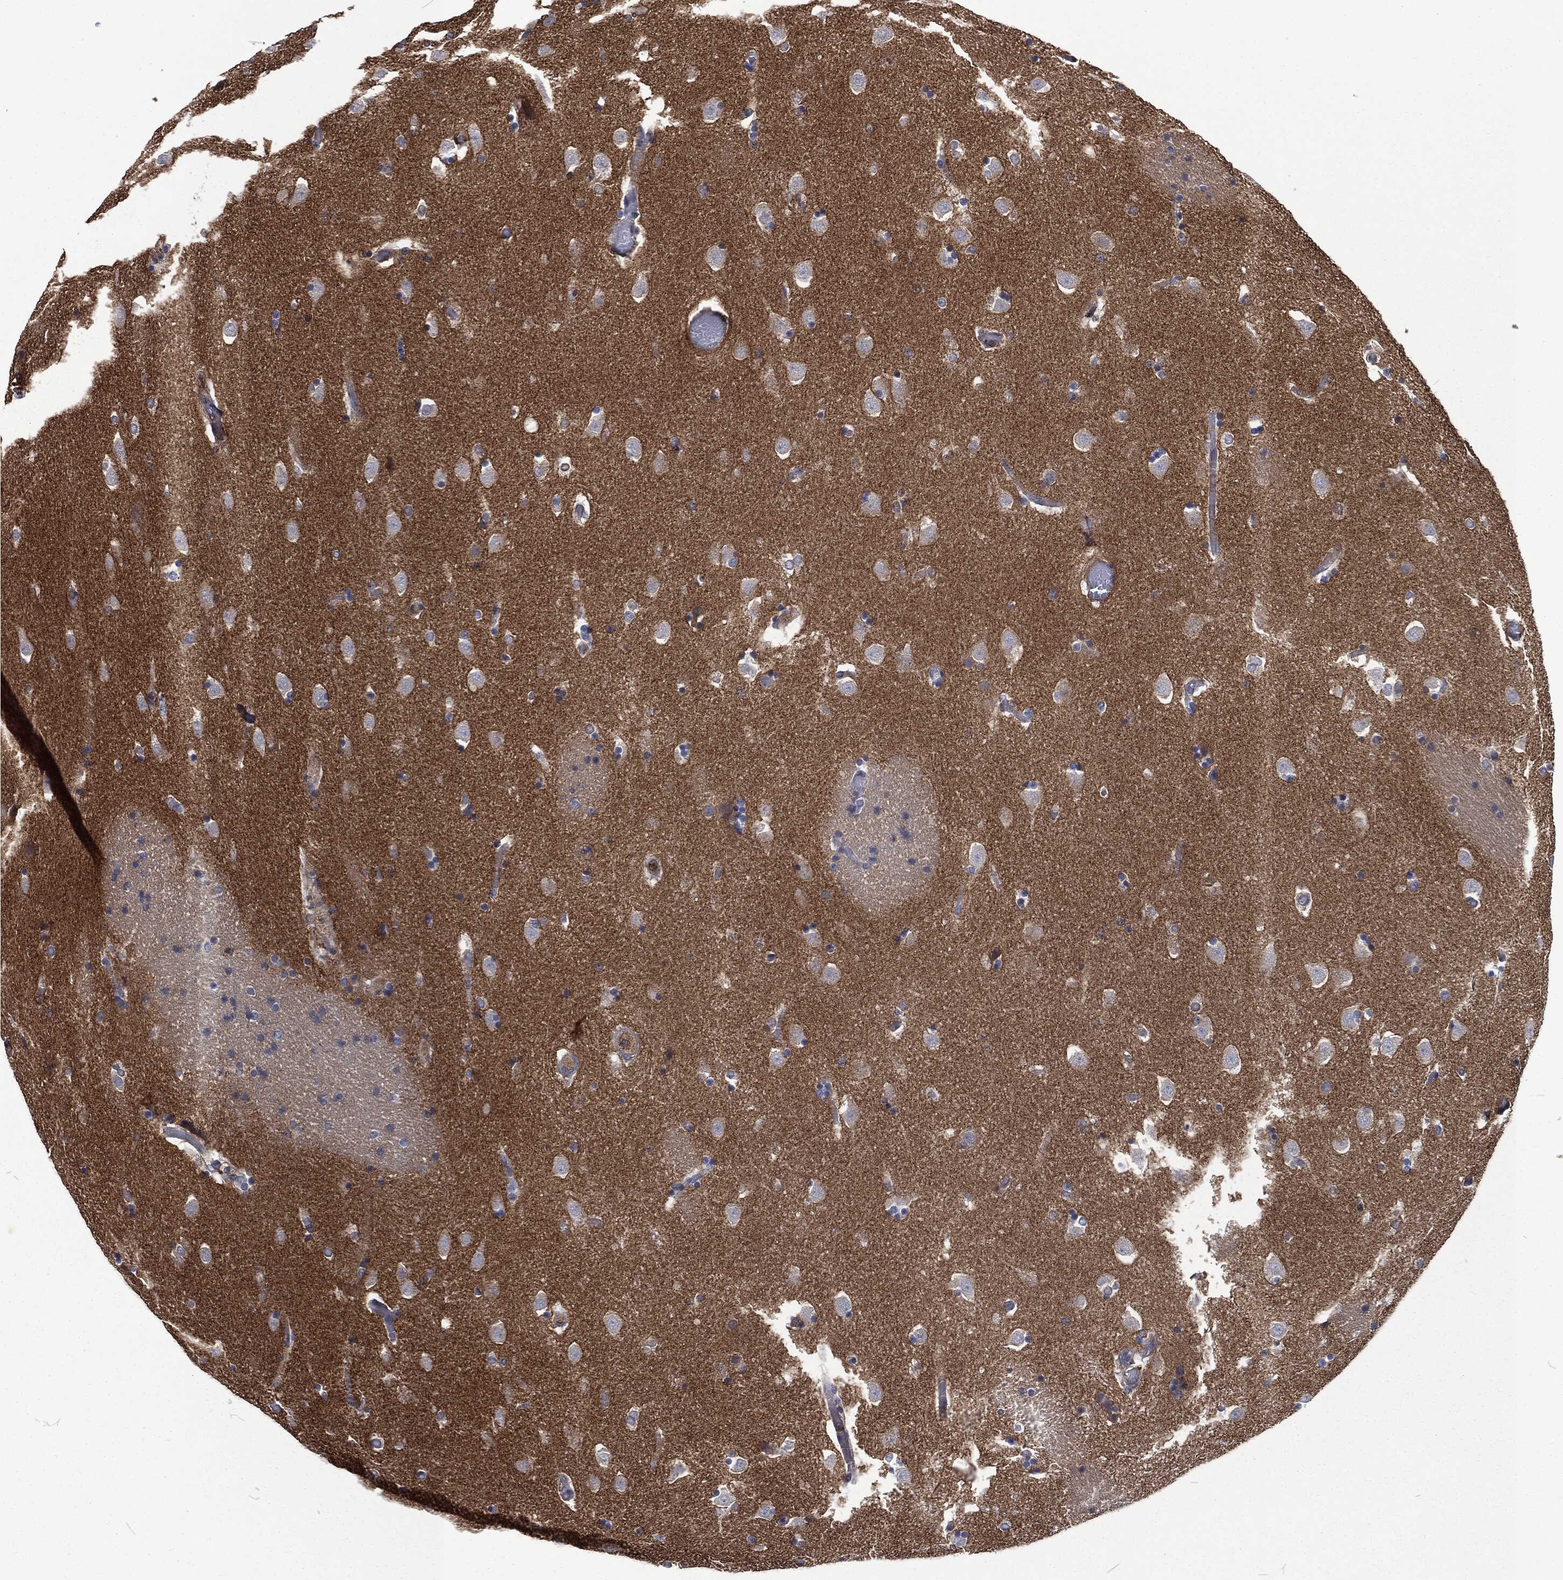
{"staining": {"intensity": "negative", "quantity": "none", "location": "none"}, "tissue": "caudate", "cell_type": "Glial cells", "image_type": "normal", "snomed": [{"axis": "morphology", "description": "Normal tissue, NOS"}, {"axis": "topography", "description": "Lateral ventricle wall"}], "caption": "DAB (3,3'-diaminobenzidine) immunohistochemical staining of normal human caudate exhibits no significant staining in glial cells. (DAB immunohistochemistry, high magnification).", "gene": "LGALS9", "patient": {"sex": "male", "age": 51}}